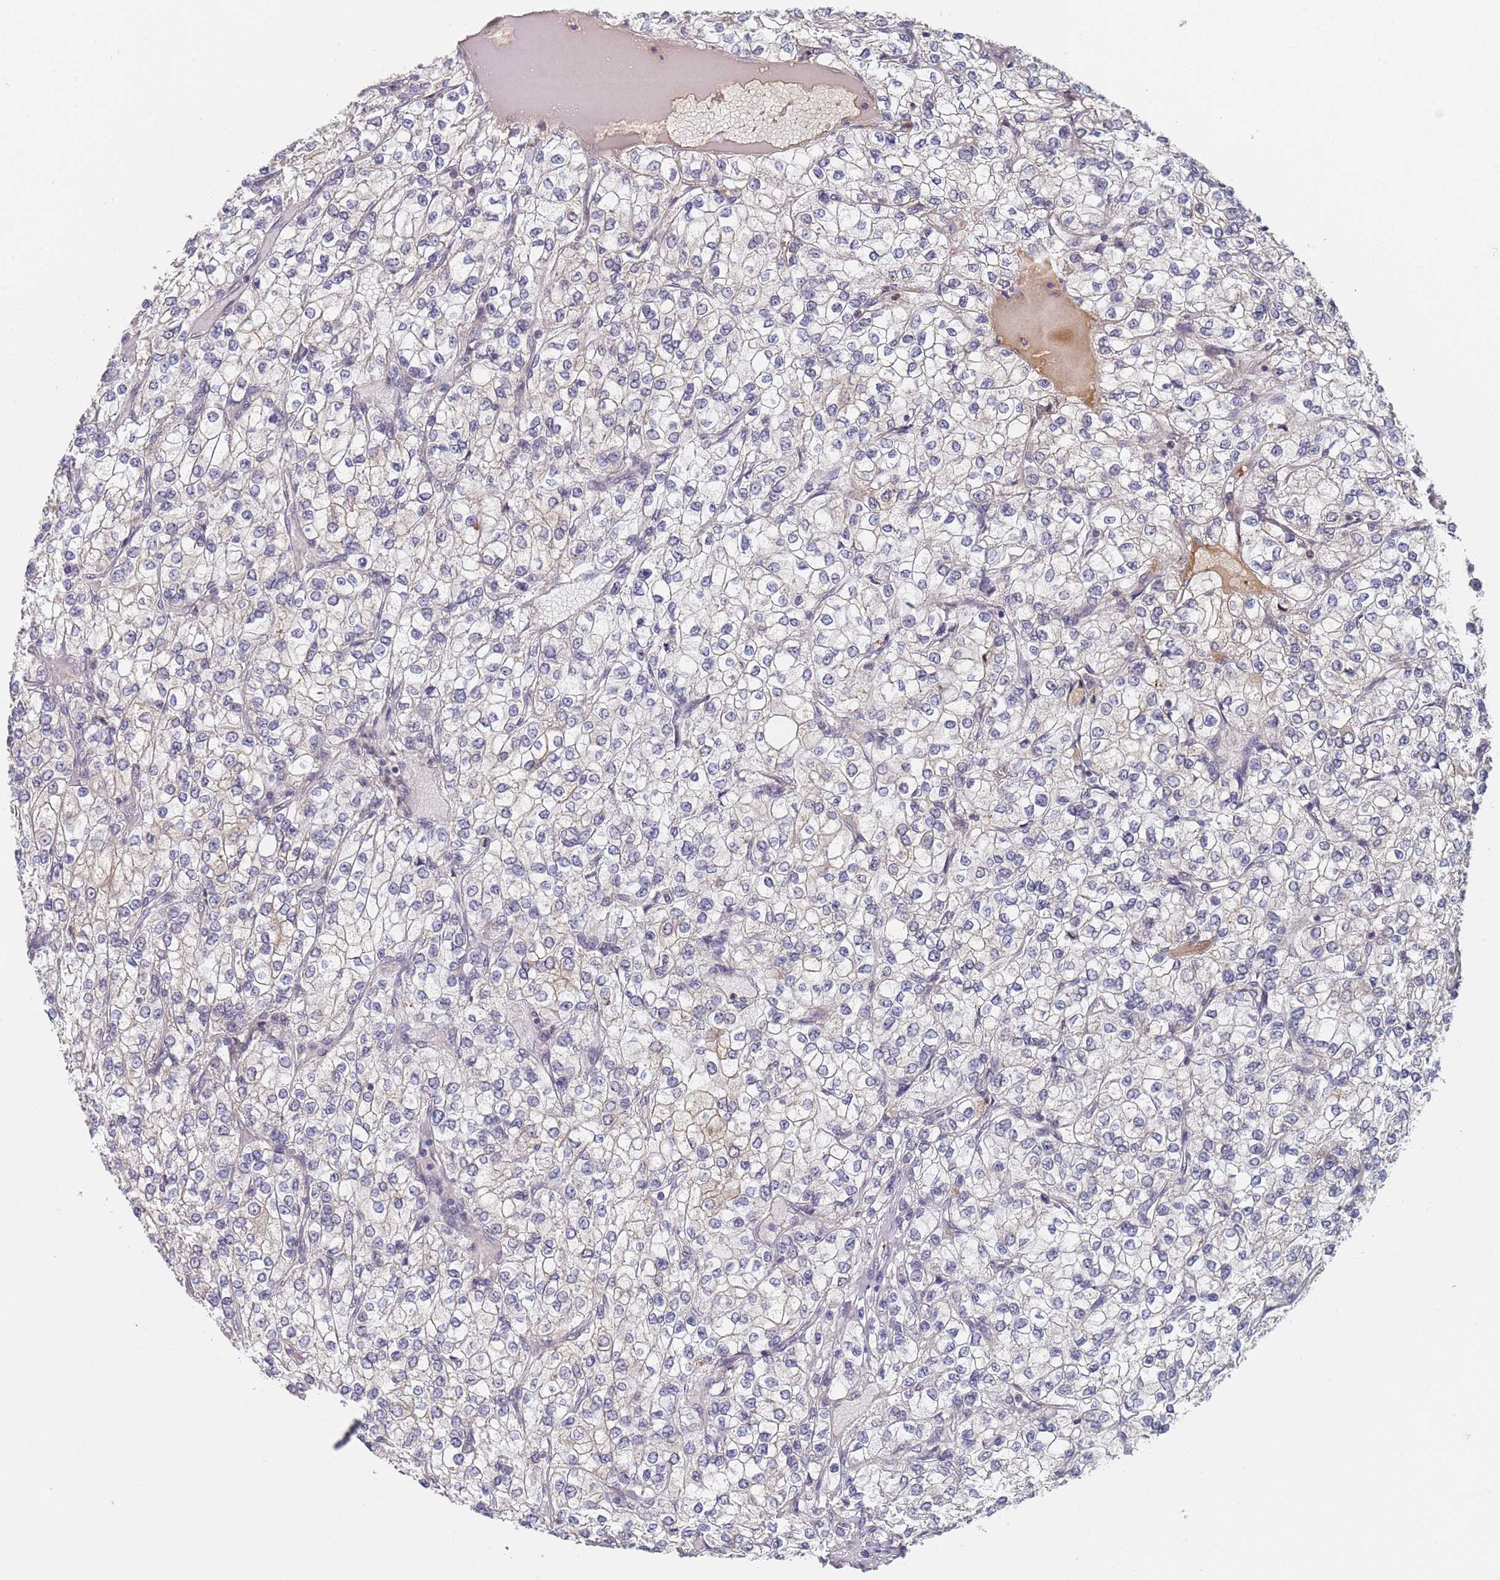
{"staining": {"intensity": "negative", "quantity": "none", "location": "none"}, "tissue": "renal cancer", "cell_type": "Tumor cells", "image_type": "cancer", "snomed": [{"axis": "morphology", "description": "Adenocarcinoma, NOS"}, {"axis": "topography", "description": "Kidney"}], "caption": "Tumor cells are negative for brown protein staining in renal adenocarcinoma.", "gene": "B4GALT4", "patient": {"sex": "male", "age": 80}}